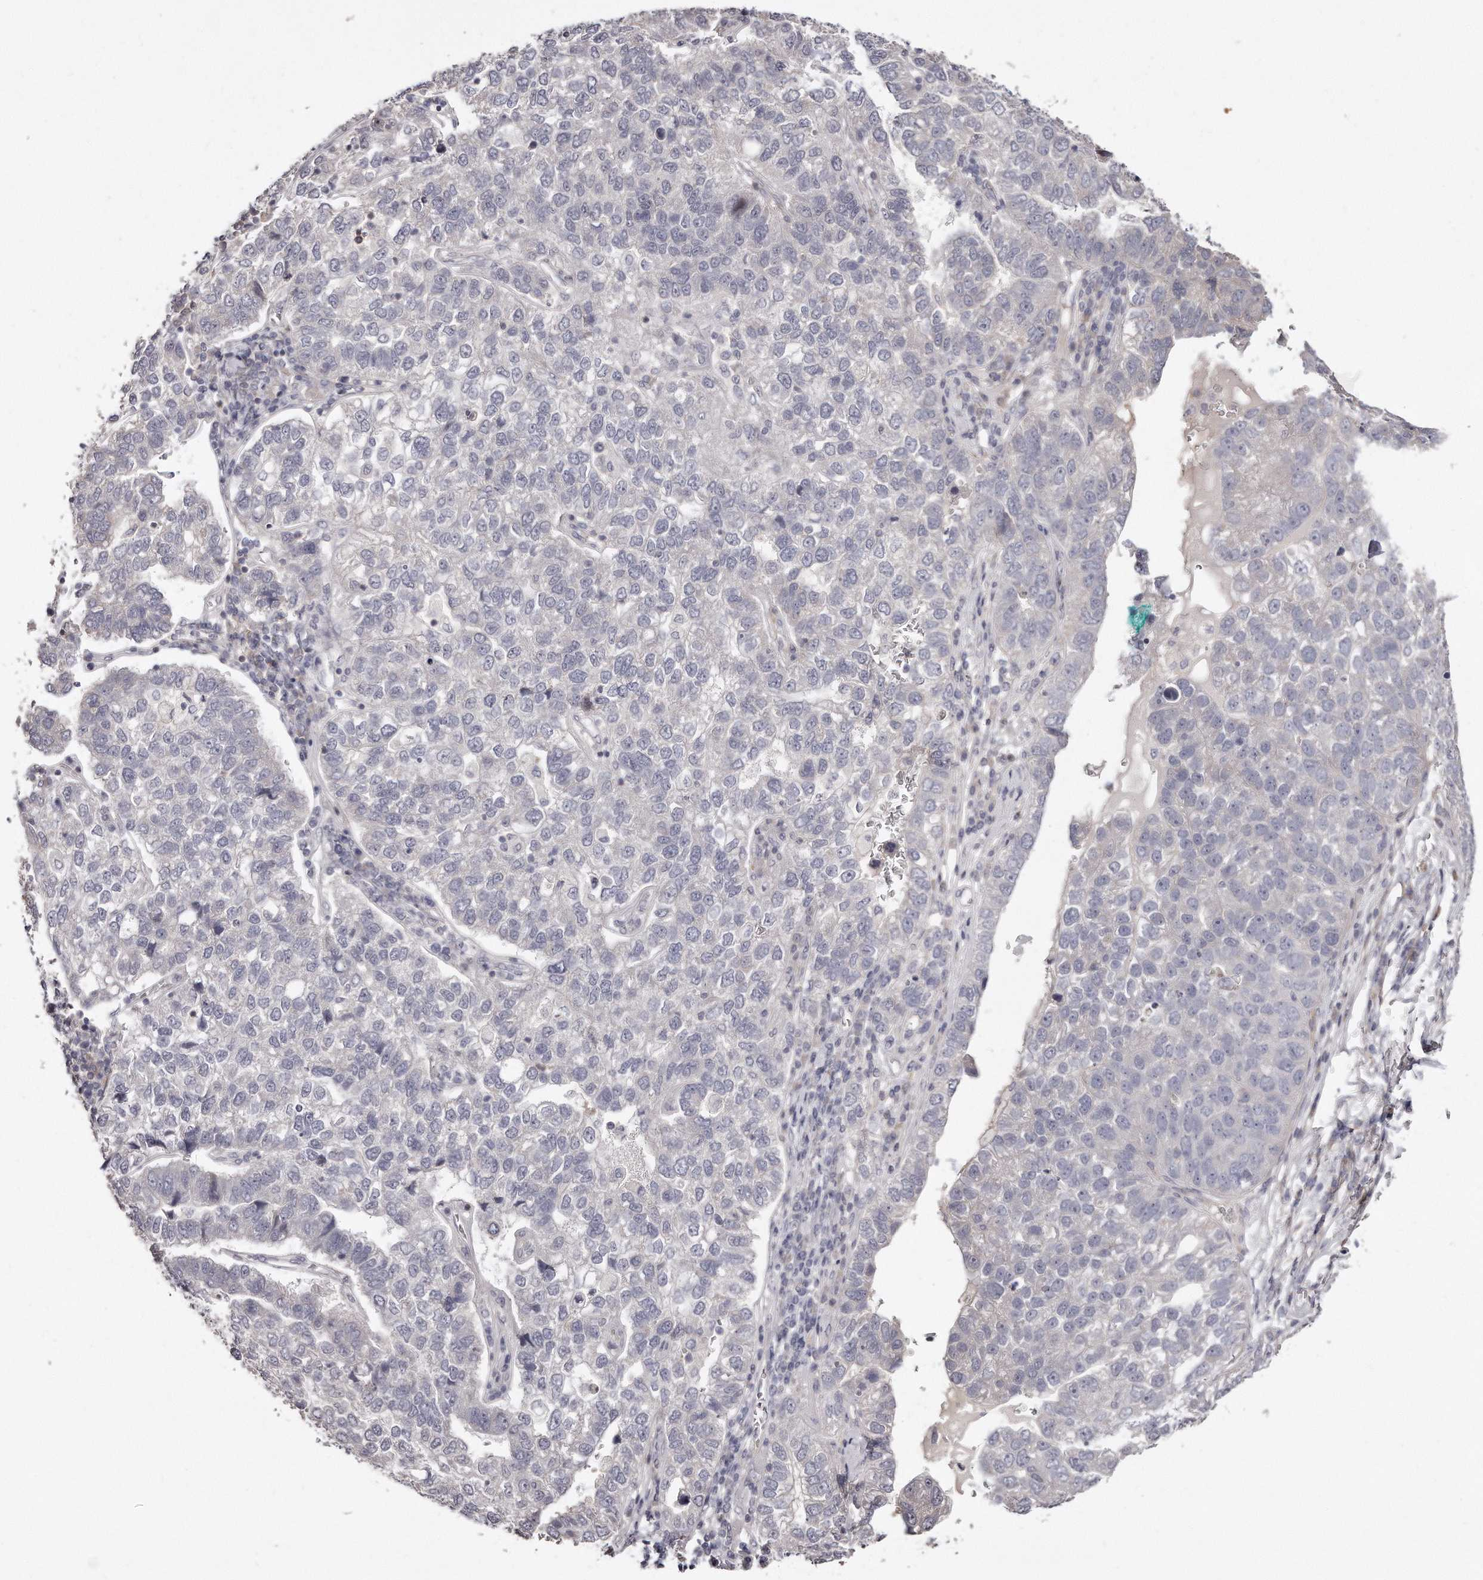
{"staining": {"intensity": "negative", "quantity": "none", "location": "none"}, "tissue": "pancreatic cancer", "cell_type": "Tumor cells", "image_type": "cancer", "snomed": [{"axis": "morphology", "description": "Adenocarcinoma, NOS"}, {"axis": "topography", "description": "Pancreas"}], "caption": "A photomicrograph of adenocarcinoma (pancreatic) stained for a protein demonstrates no brown staining in tumor cells. Nuclei are stained in blue.", "gene": "TTLL4", "patient": {"sex": "female", "age": 61}}